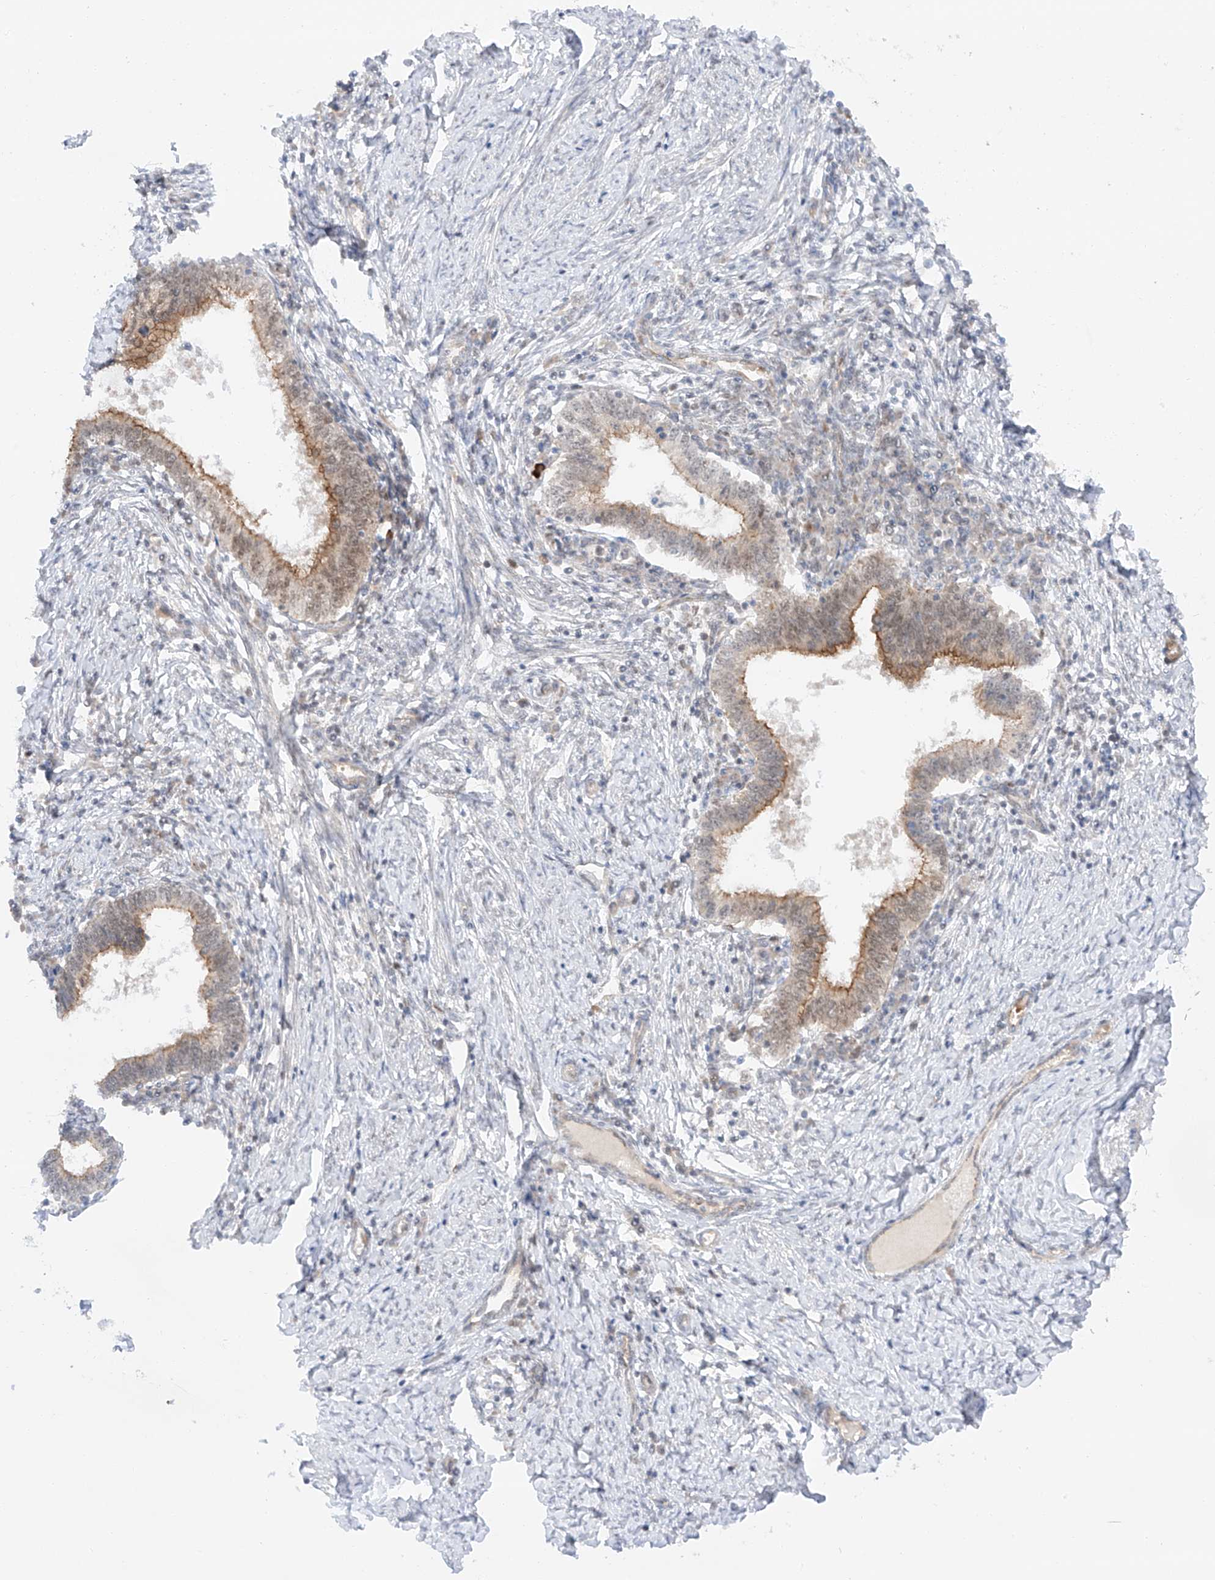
{"staining": {"intensity": "moderate", "quantity": ">75%", "location": "cytoplasmic/membranous,nuclear"}, "tissue": "cervical cancer", "cell_type": "Tumor cells", "image_type": "cancer", "snomed": [{"axis": "morphology", "description": "Adenocarcinoma, NOS"}, {"axis": "topography", "description": "Cervix"}], "caption": "Adenocarcinoma (cervical) was stained to show a protein in brown. There is medium levels of moderate cytoplasmic/membranous and nuclear positivity in approximately >75% of tumor cells. The staining was performed using DAB (3,3'-diaminobenzidine), with brown indicating positive protein expression. Nuclei are stained blue with hematoxylin.", "gene": "POGK", "patient": {"sex": "female", "age": 36}}